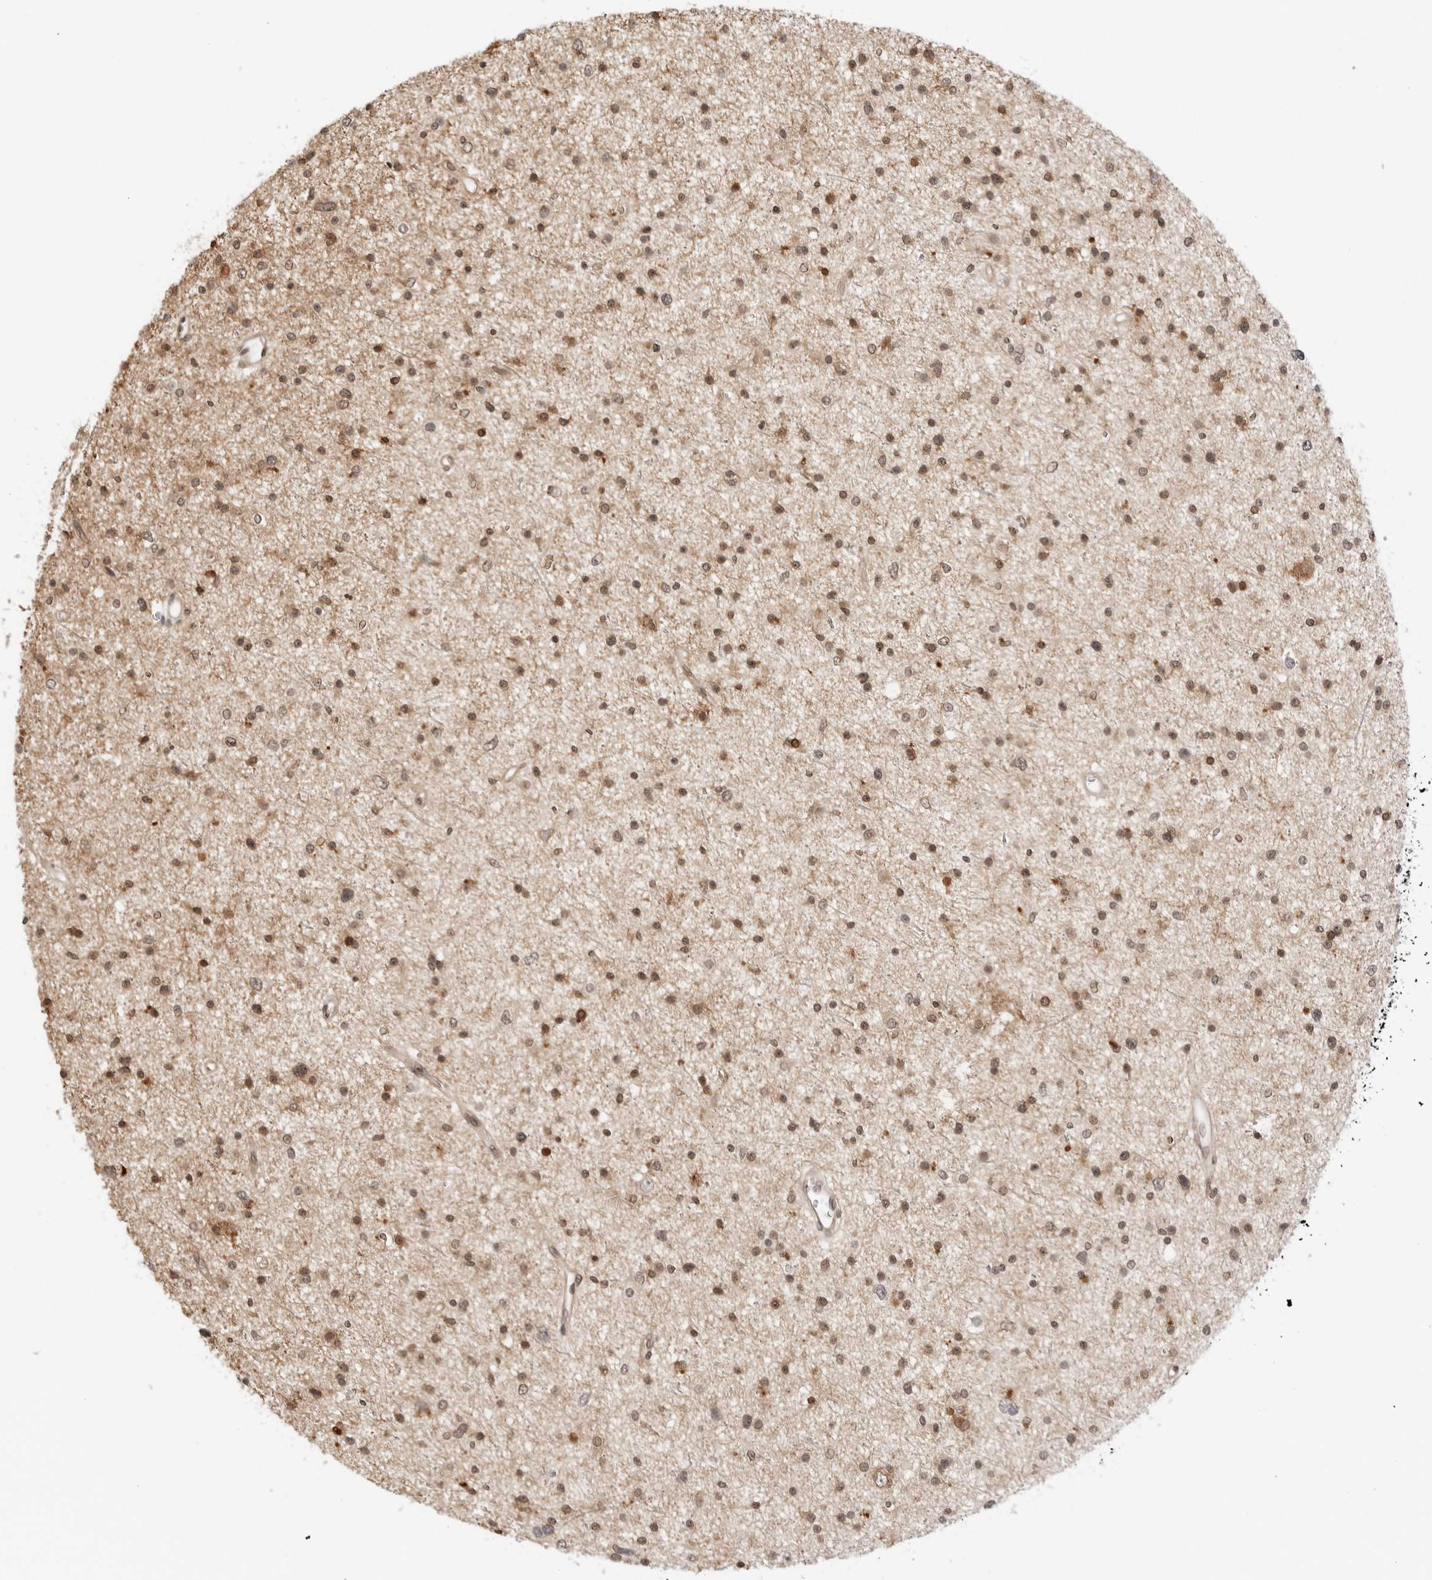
{"staining": {"intensity": "moderate", "quantity": ">75%", "location": "cytoplasmic/membranous,nuclear"}, "tissue": "glioma", "cell_type": "Tumor cells", "image_type": "cancer", "snomed": [{"axis": "morphology", "description": "Glioma, malignant, Low grade"}, {"axis": "topography", "description": "Brain"}], "caption": "Immunohistochemistry micrograph of neoplastic tissue: glioma stained using immunohistochemistry shows medium levels of moderate protein expression localized specifically in the cytoplasmic/membranous and nuclear of tumor cells, appearing as a cytoplasmic/membranous and nuclear brown color.", "gene": "POLR3GL", "patient": {"sex": "female", "age": 37}}